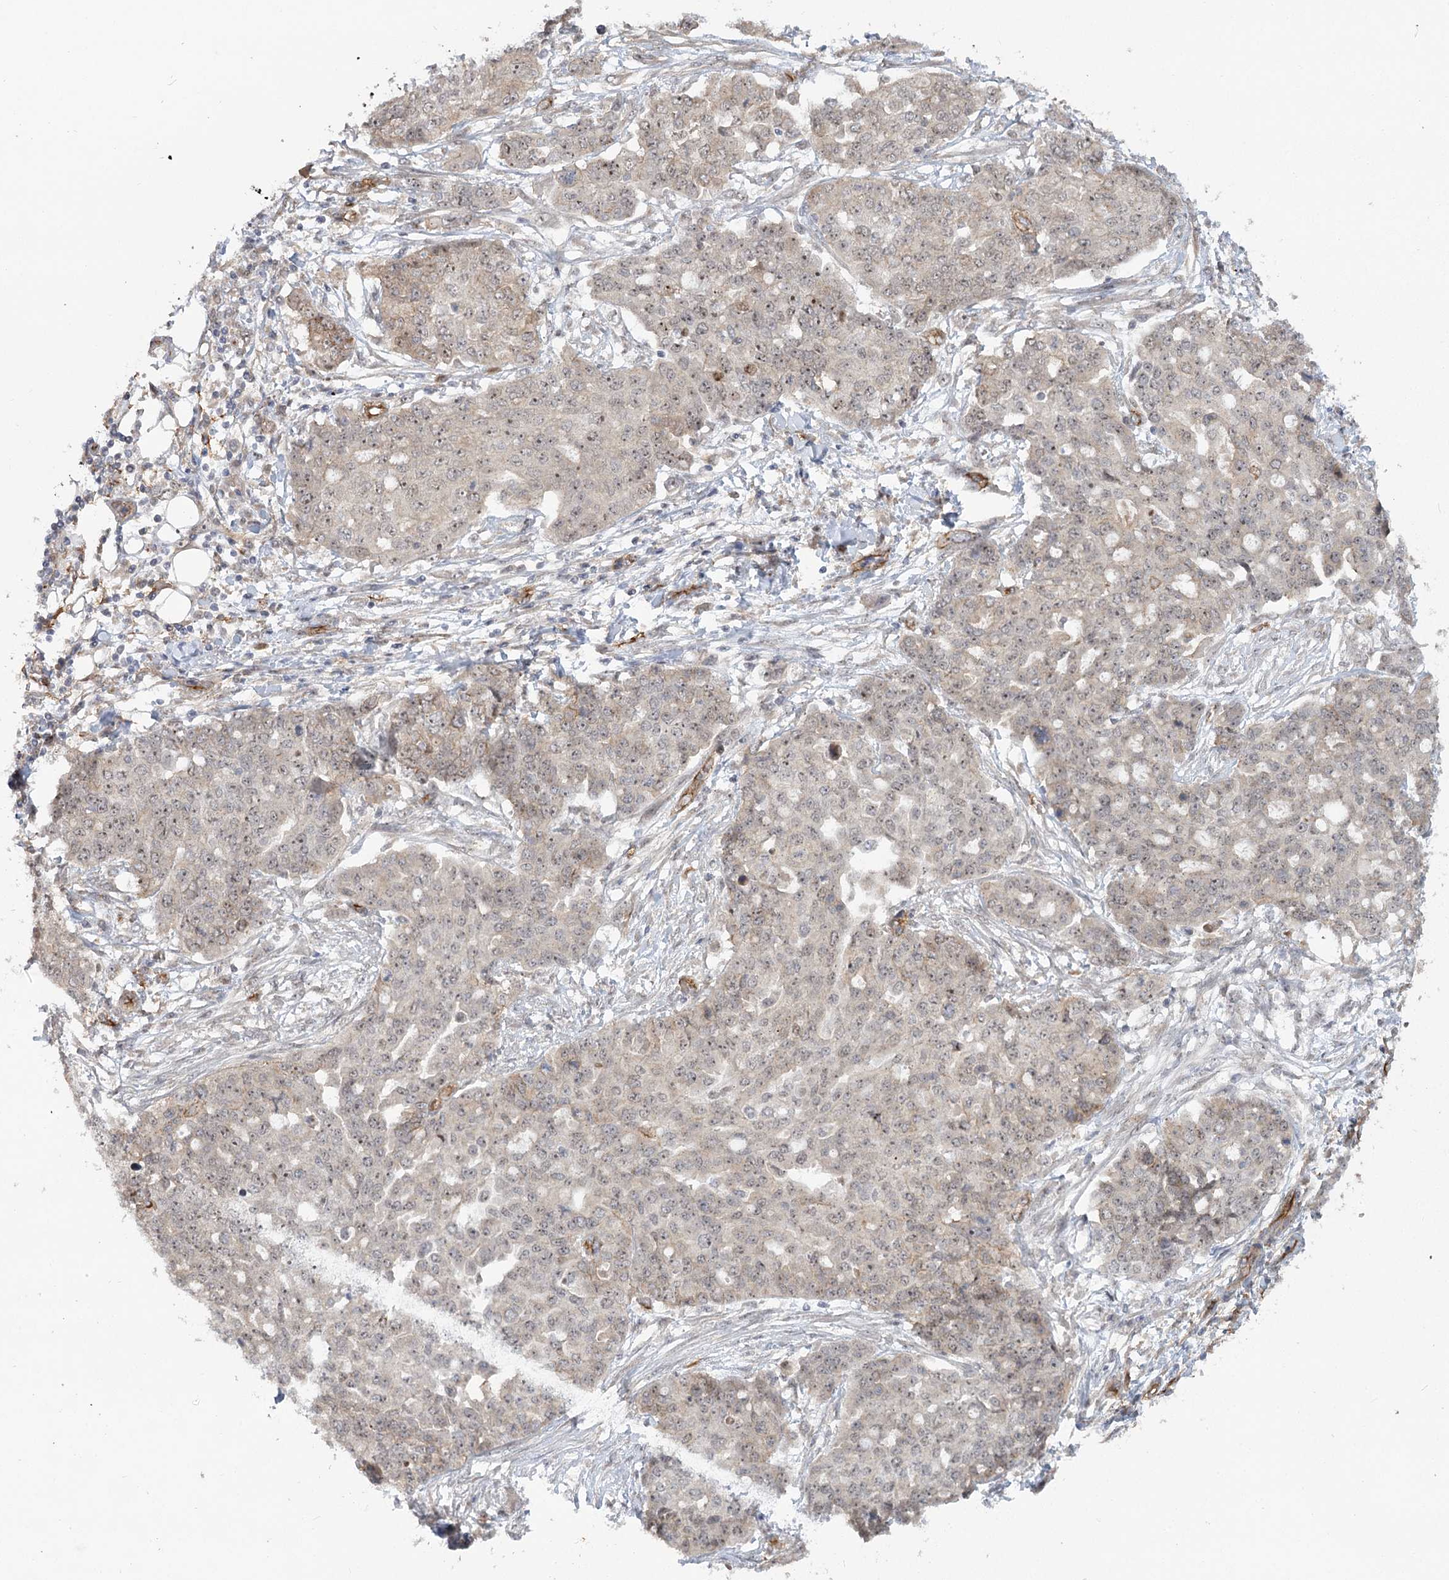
{"staining": {"intensity": "weak", "quantity": "25%-75%", "location": "nuclear"}, "tissue": "ovarian cancer", "cell_type": "Tumor cells", "image_type": "cancer", "snomed": [{"axis": "morphology", "description": "Cystadenocarcinoma, serous, NOS"}, {"axis": "topography", "description": "Soft tissue"}, {"axis": "topography", "description": "Ovary"}], "caption": "IHC image of human ovarian cancer stained for a protein (brown), which exhibits low levels of weak nuclear positivity in about 25%-75% of tumor cells.", "gene": "RPP14", "patient": {"sex": "female", "age": 57}}